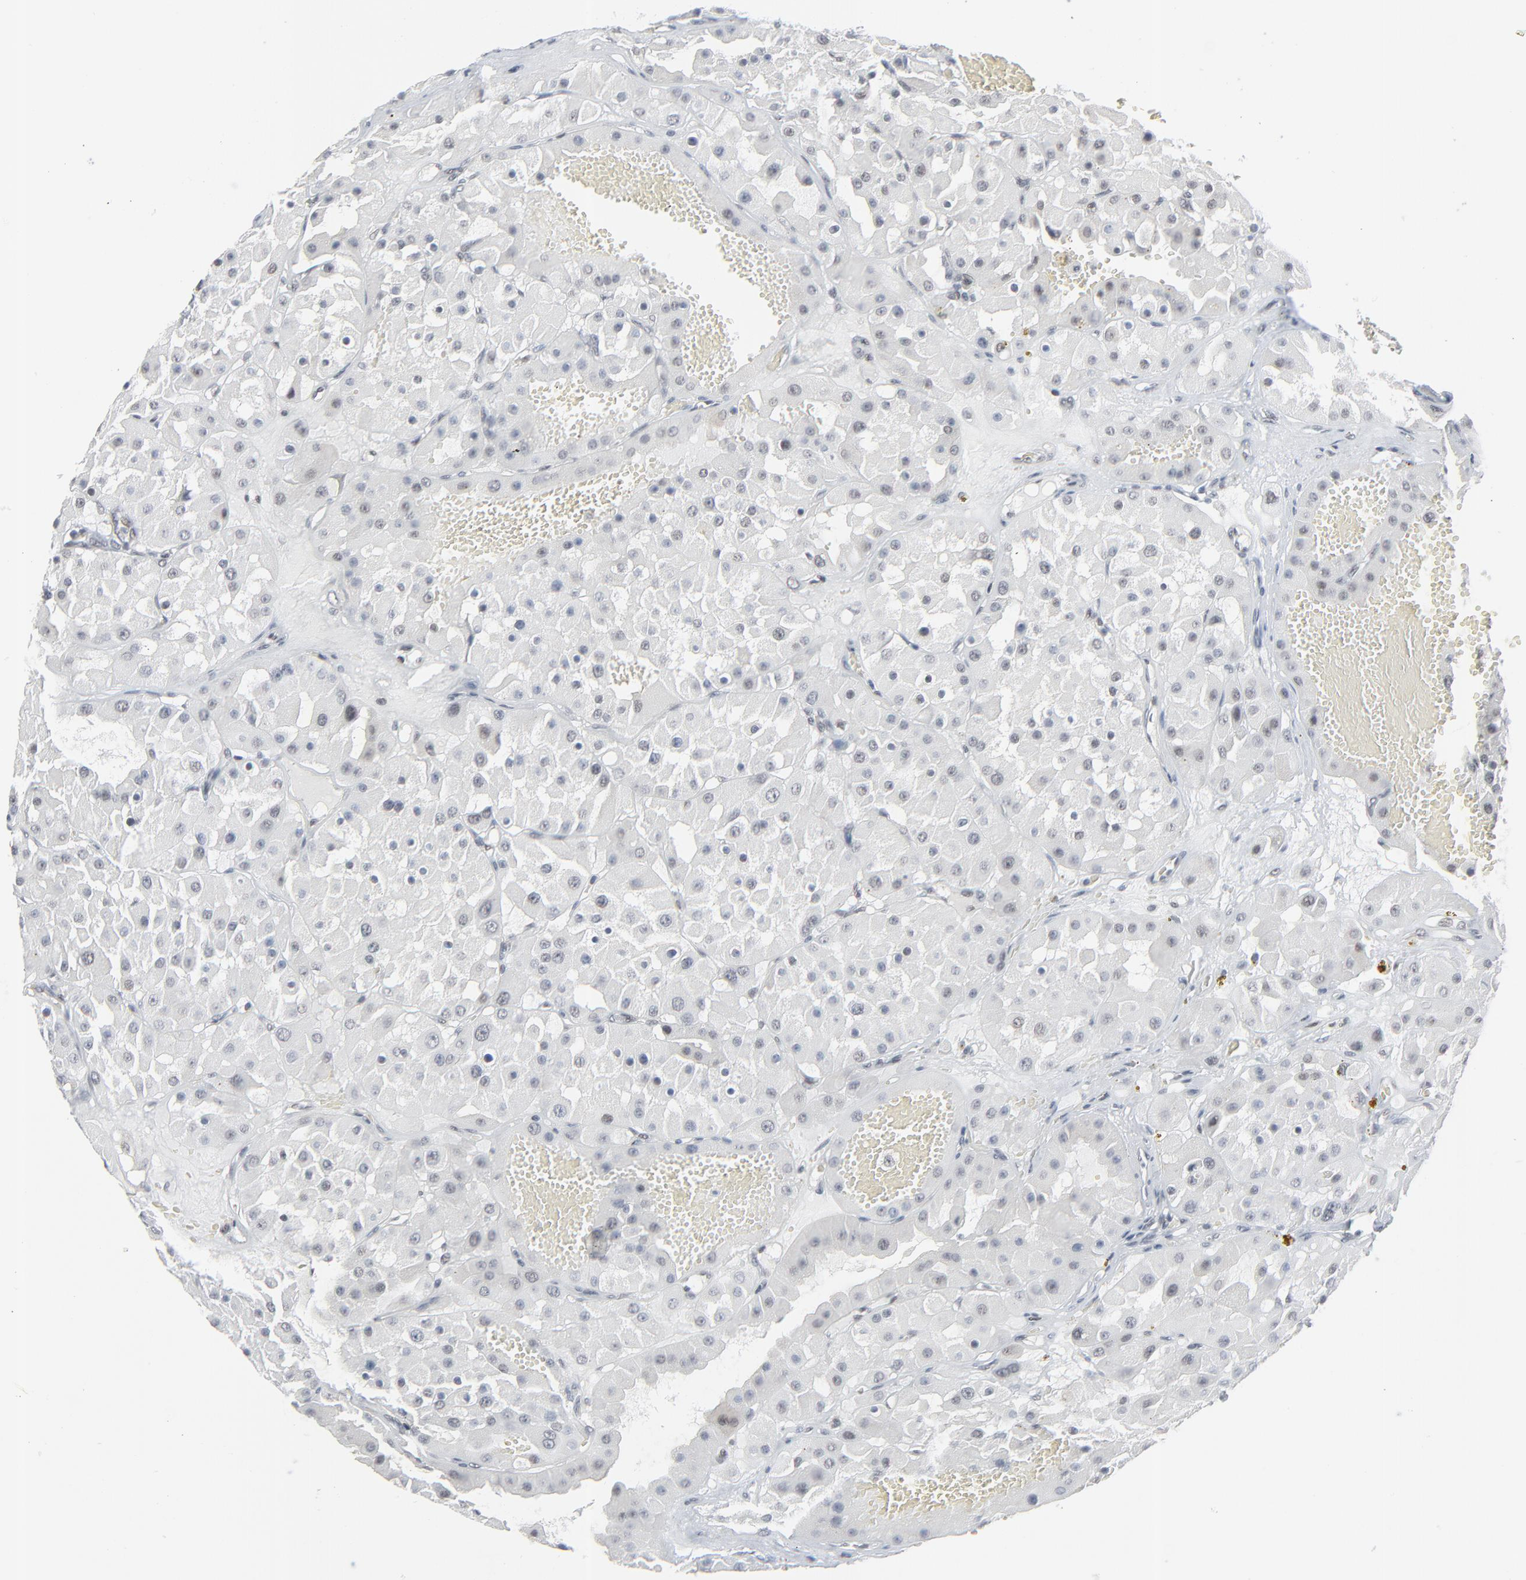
{"staining": {"intensity": "negative", "quantity": "none", "location": "none"}, "tissue": "renal cancer", "cell_type": "Tumor cells", "image_type": "cancer", "snomed": [{"axis": "morphology", "description": "Adenocarcinoma, uncertain malignant potential"}, {"axis": "topography", "description": "Kidney"}], "caption": "This is an immunohistochemistry (IHC) micrograph of adenocarcinoma,  uncertain malignant potential (renal). There is no expression in tumor cells.", "gene": "FBXO28", "patient": {"sex": "male", "age": 63}}